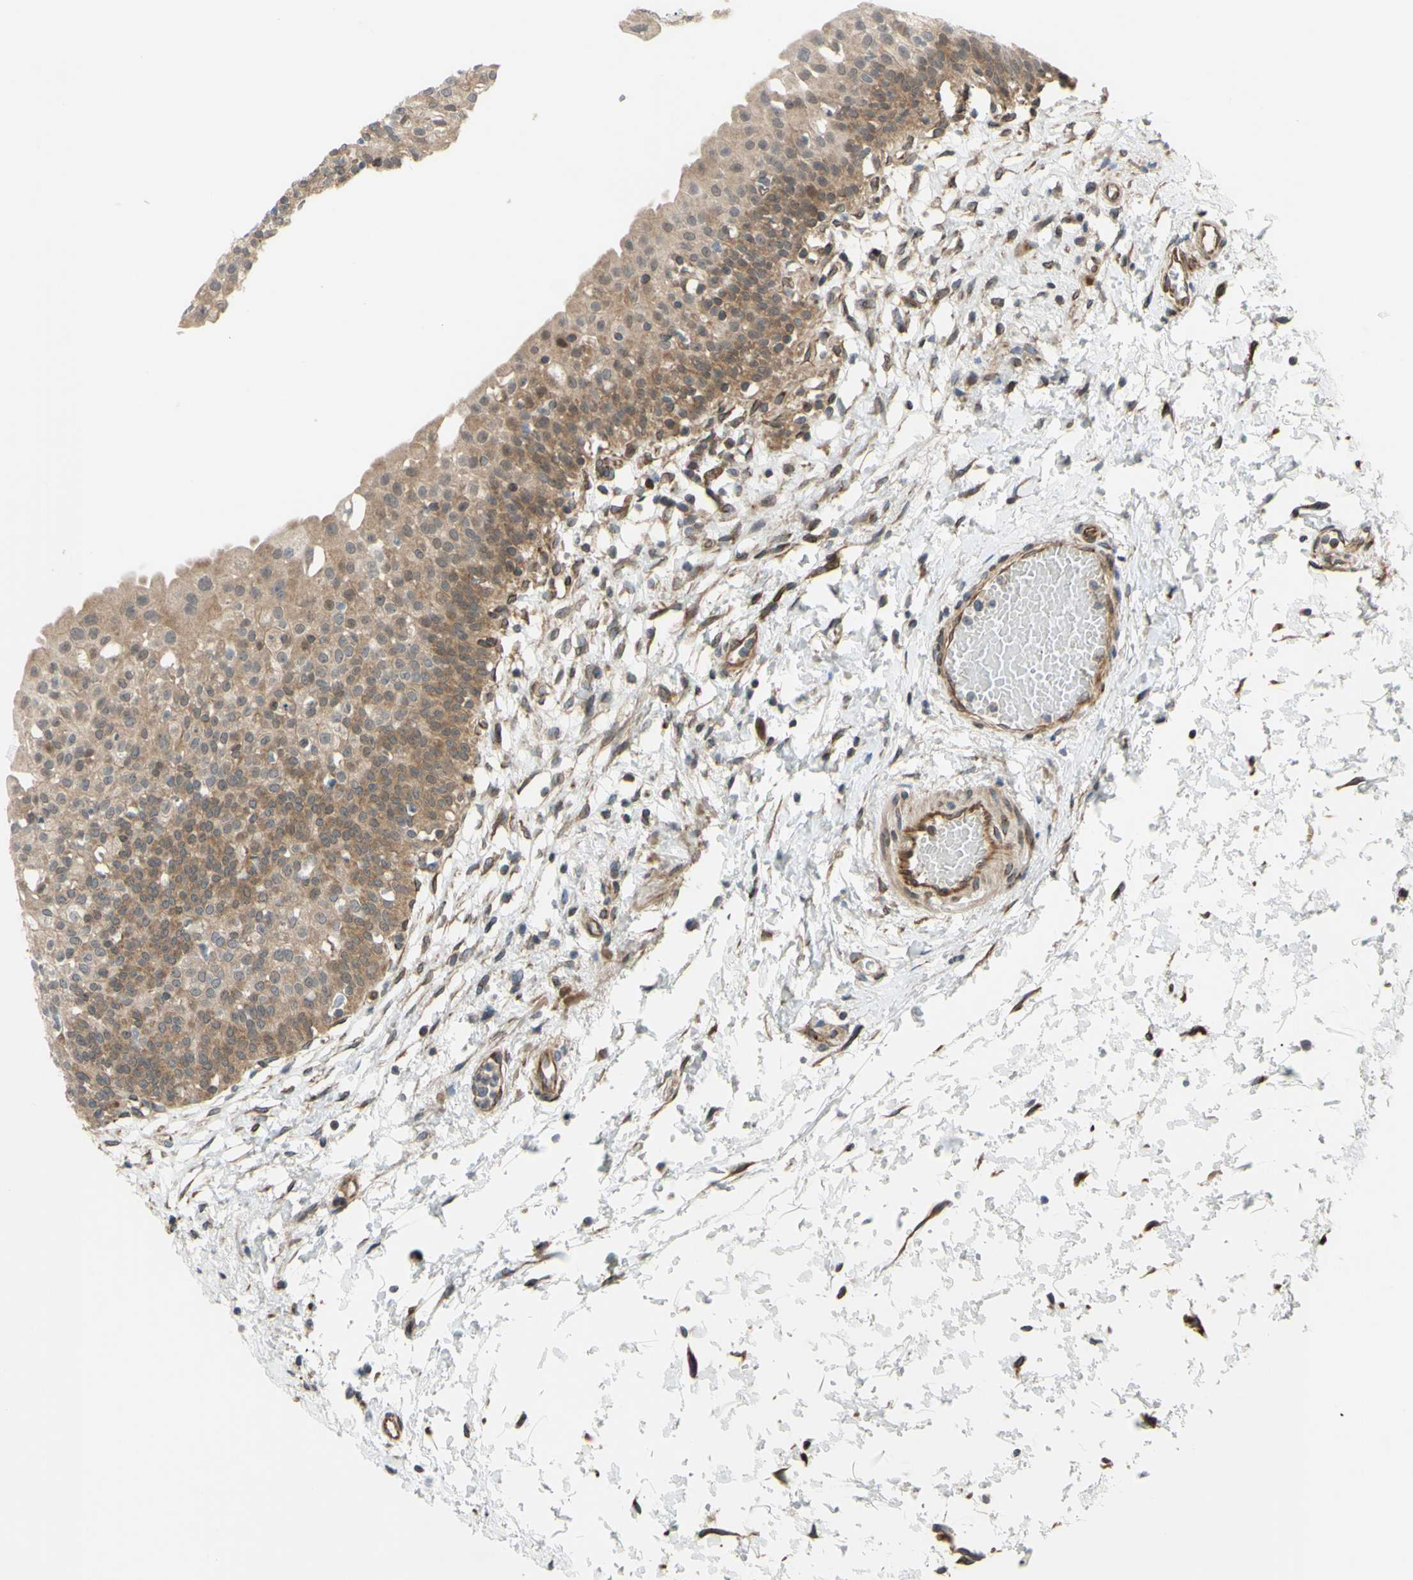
{"staining": {"intensity": "moderate", "quantity": ">75%", "location": "cytoplasmic/membranous"}, "tissue": "urinary bladder", "cell_type": "Urothelial cells", "image_type": "normal", "snomed": [{"axis": "morphology", "description": "Normal tissue, NOS"}, {"axis": "topography", "description": "Urinary bladder"}], "caption": "Immunohistochemistry of unremarkable human urinary bladder shows medium levels of moderate cytoplasmic/membranous positivity in about >75% of urothelial cells.", "gene": "PRAF2", "patient": {"sex": "male", "age": 55}}